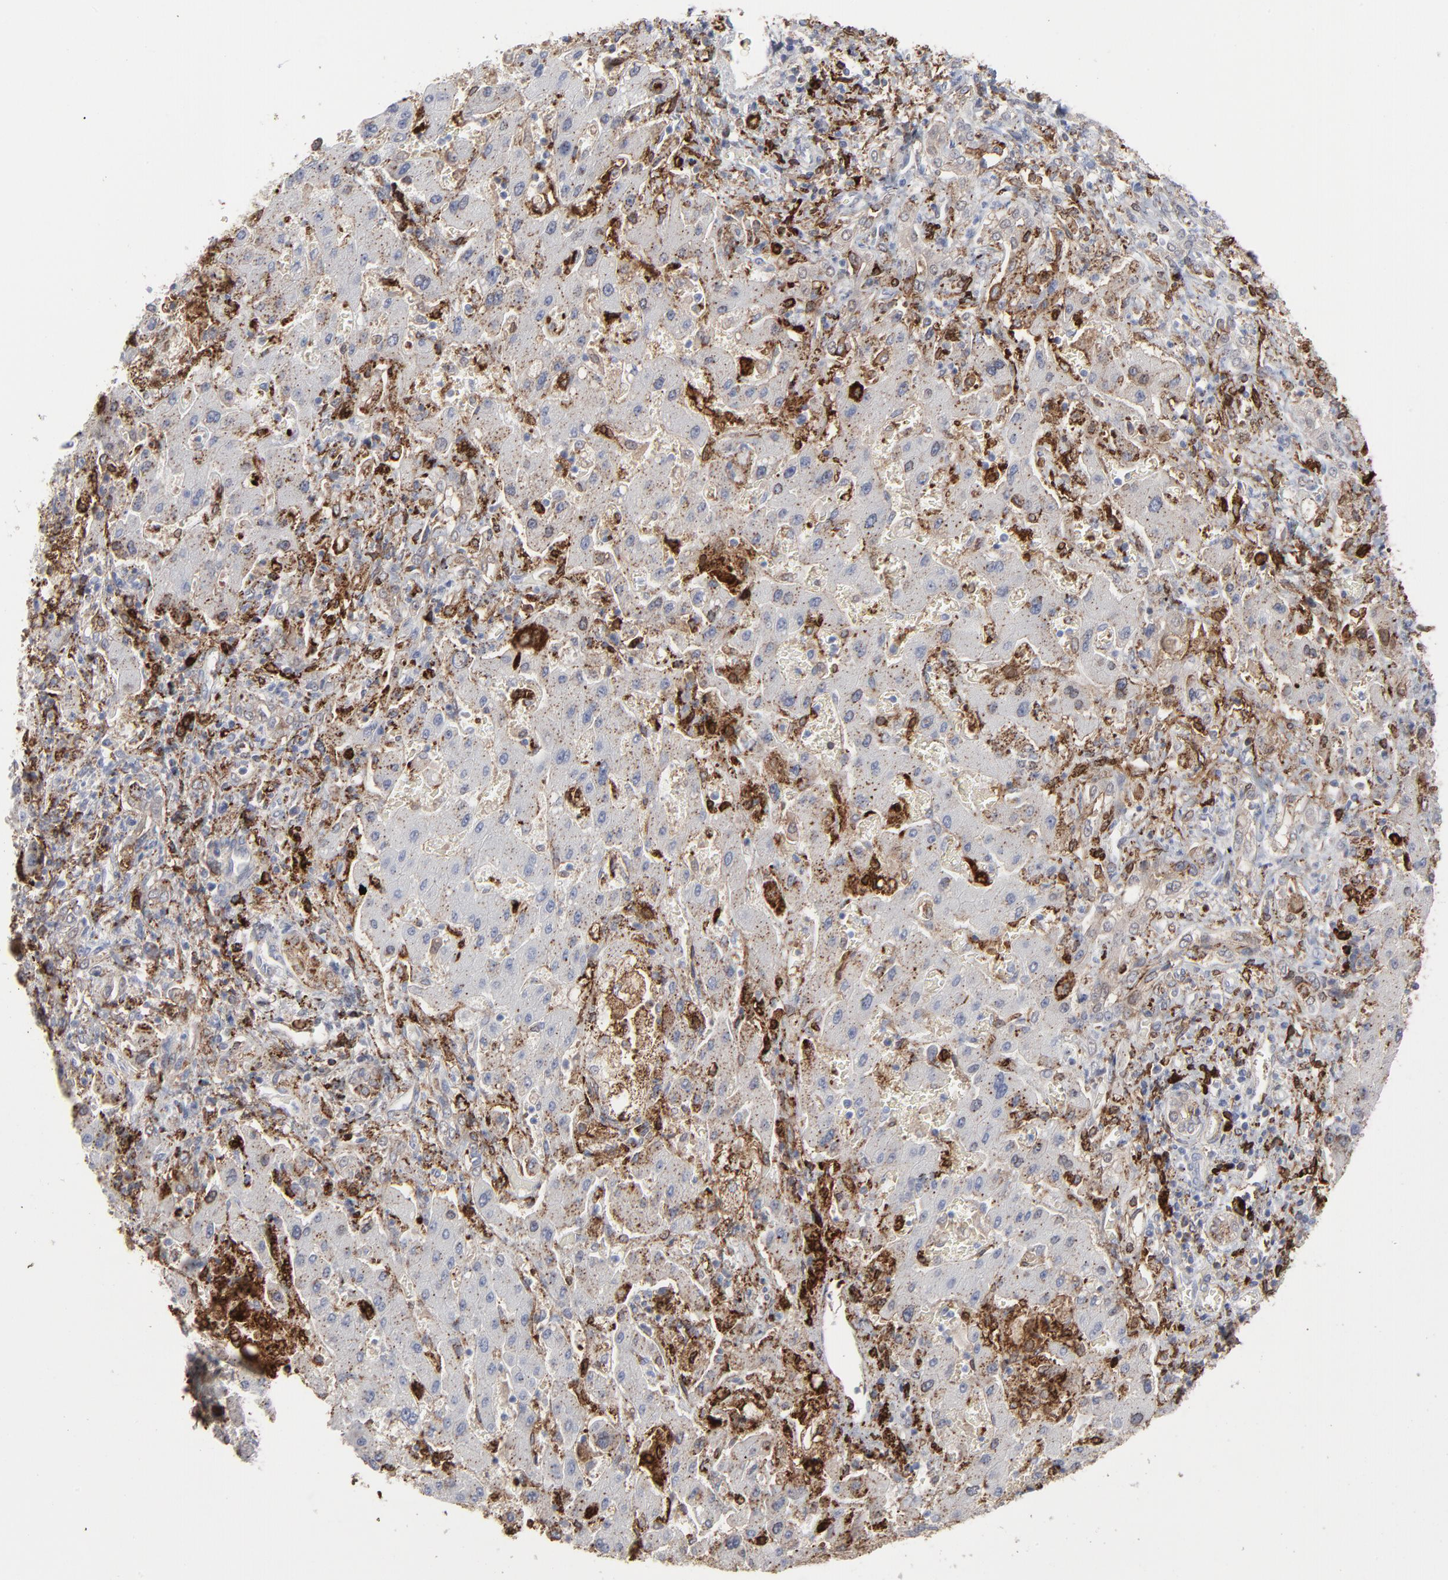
{"staining": {"intensity": "moderate", "quantity": "25%-75%", "location": "cytoplasmic/membranous"}, "tissue": "liver cancer", "cell_type": "Tumor cells", "image_type": "cancer", "snomed": [{"axis": "morphology", "description": "Cholangiocarcinoma"}, {"axis": "topography", "description": "Liver"}], "caption": "Immunohistochemistry (IHC) of human liver cancer demonstrates medium levels of moderate cytoplasmic/membranous expression in approximately 25%-75% of tumor cells.", "gene": "ANXA5", "patient": {"sex": "male", "age": 50}}